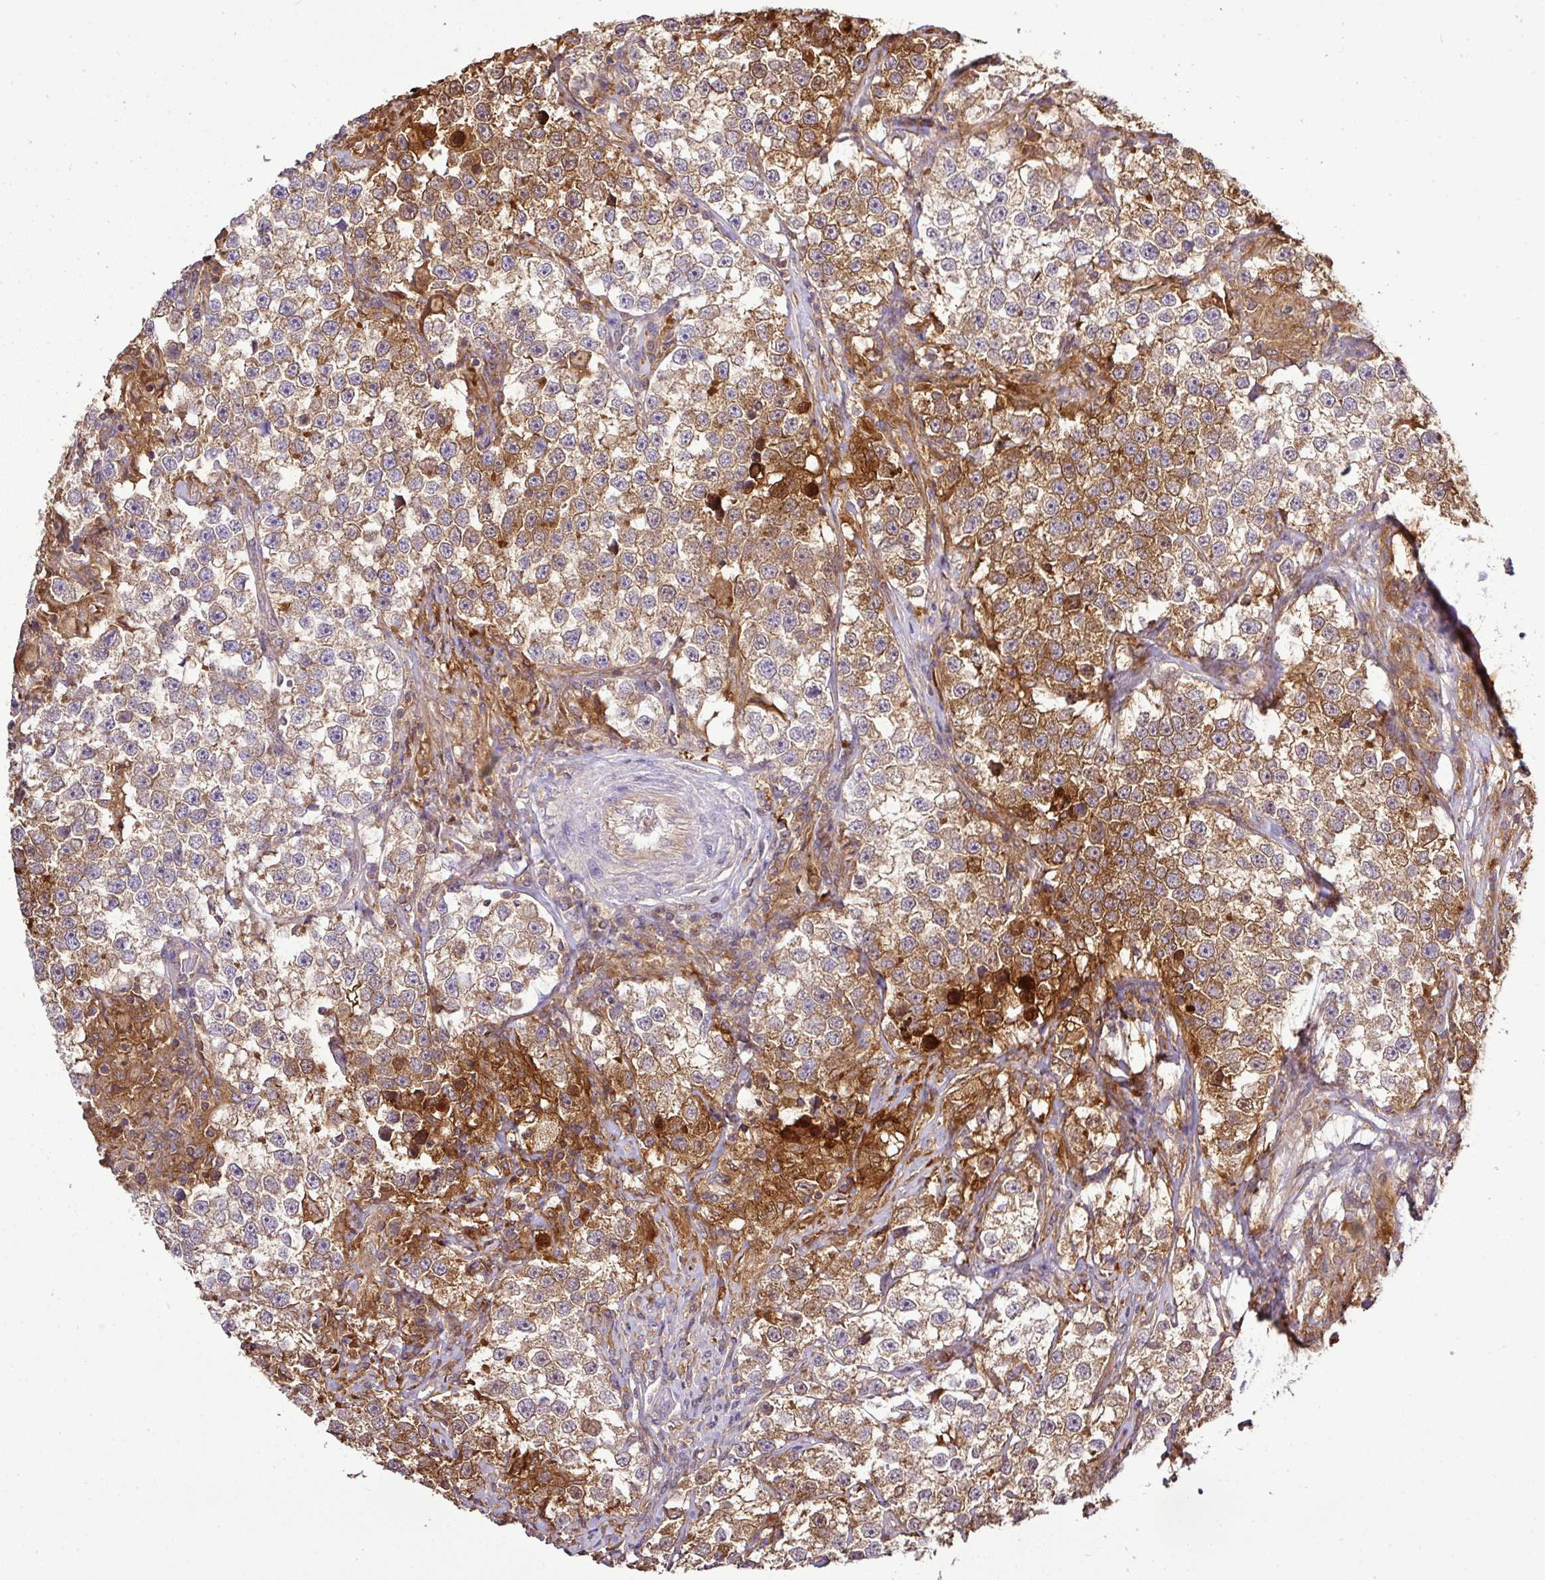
{"staining": {"intensity": "moderate", "quantity": ">75%", "location": "cytoplasmic/membranous"}, "tissue": "testis cancer", "cell_type": "Tumor cells", "image_type": "cancer", "snomed": [{"axis": "morphology", "description": "Seminoma, NOS"}, {"axis": "topography", "description": "Testis"}], "caption": "High-magnification brightfield microscopy of seminoma (testis) stained with DAB (brown) and counterstained with hematoxylin (blue). tumor cells exhibit moderate cytoplasmic/membranous expression is seen in about>75% of cells.", "gene": "TMEM107", "patient": {"sex": "male", "age": 46}}